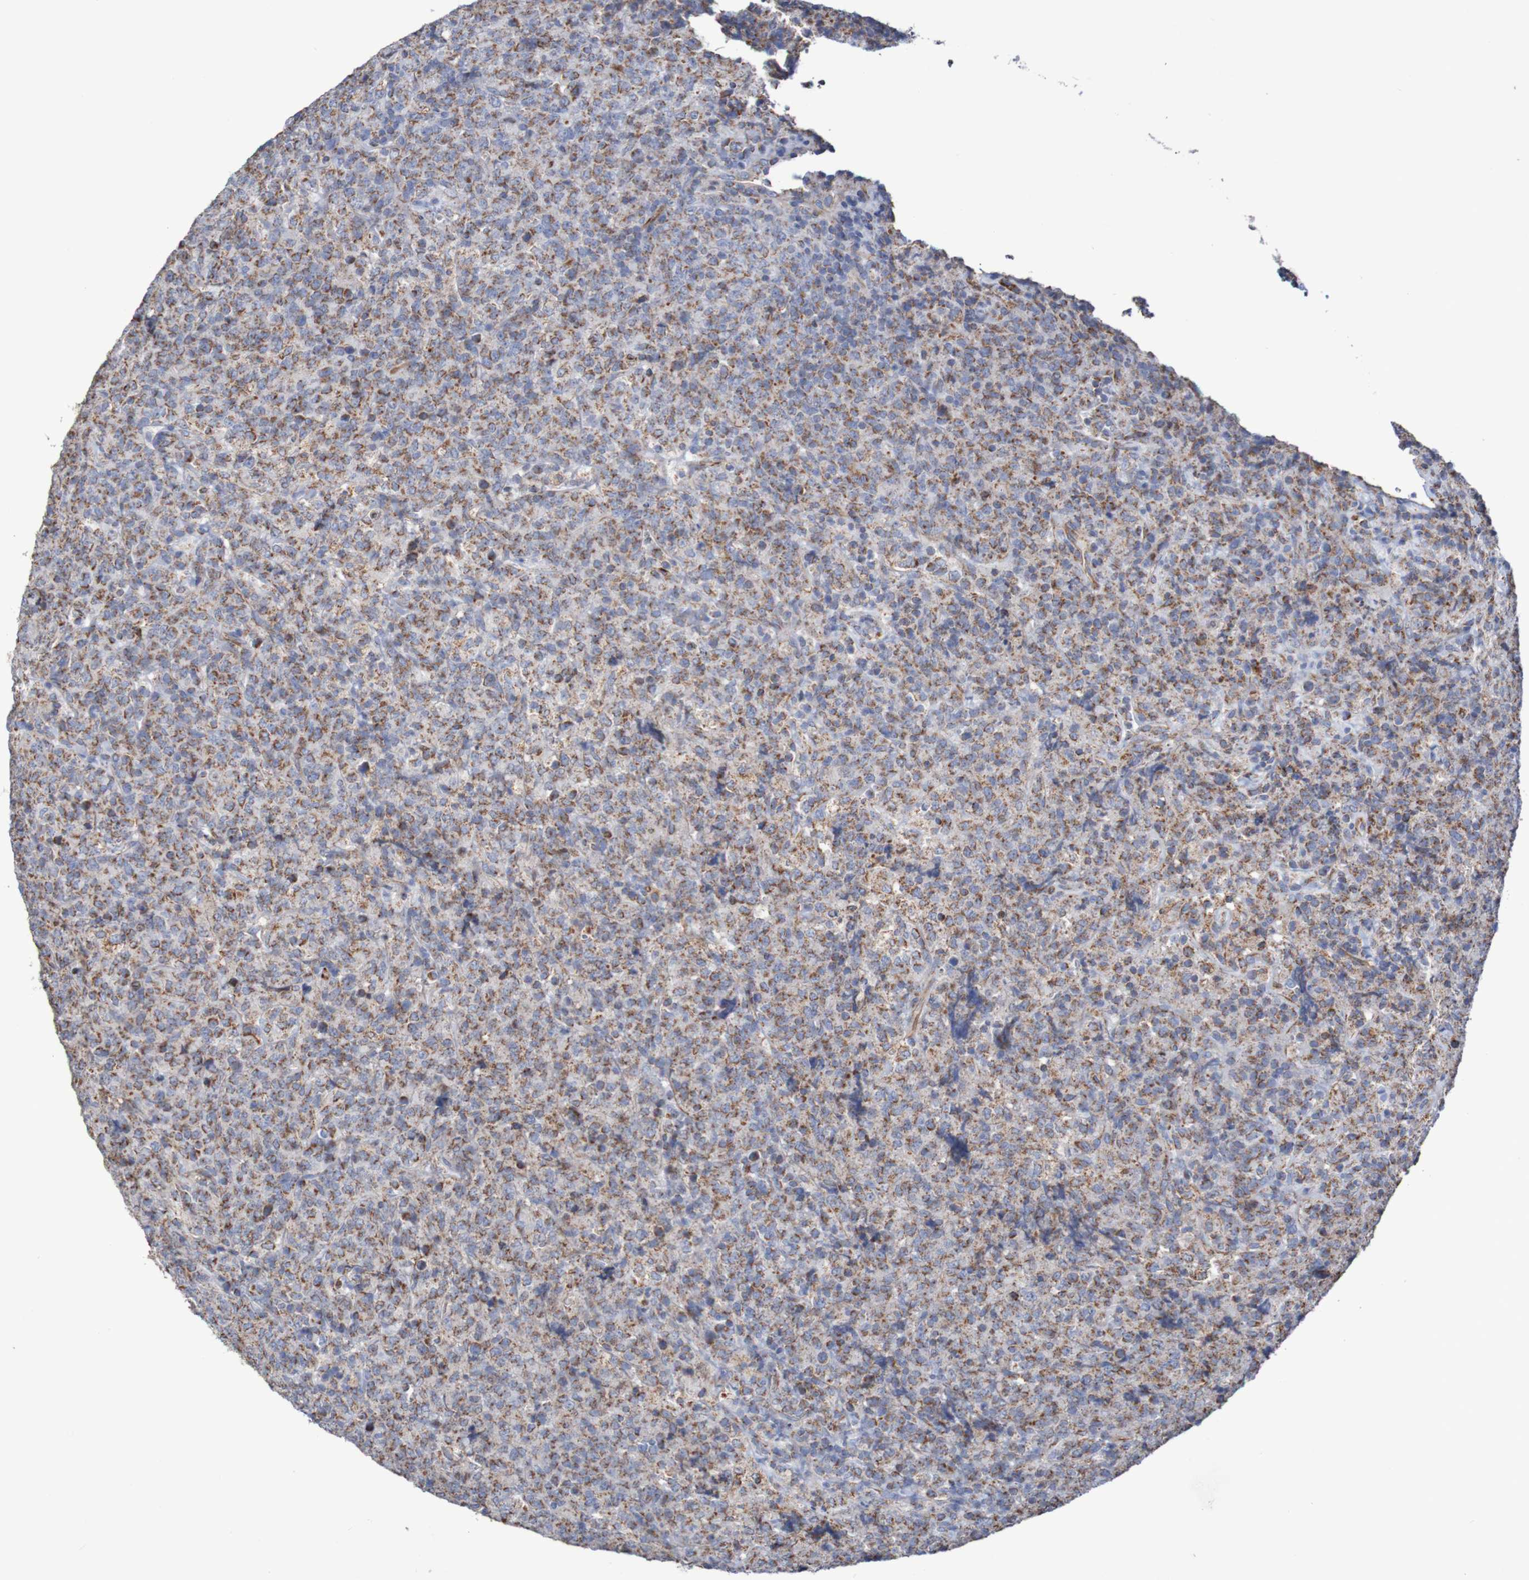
{"staining": {"intensity": "moderate", "quantity": ">75%", "location": "cytoplasmic/membranous"}, "tissue": "lymphoma", "cell_type": "Tumor cells", "image_type": "cancer", "snomed": [{"axis": "morphology", "description": "Malignant lymphoma, non-Hodgkin's type, High grade"}, {"axis": "topography", "description": "Tonsil"}], "caption": "High-power microscopy captured an immunohistochemistry micrograph of malignant lymphoma, non-Hodgkin's type (high-grade), revealing moderate cytoplasmic/membranous staining in approximately >75% of tumor cells.", "gene": "MMEL1", "patient": {"sex": "female", "age": 36}}